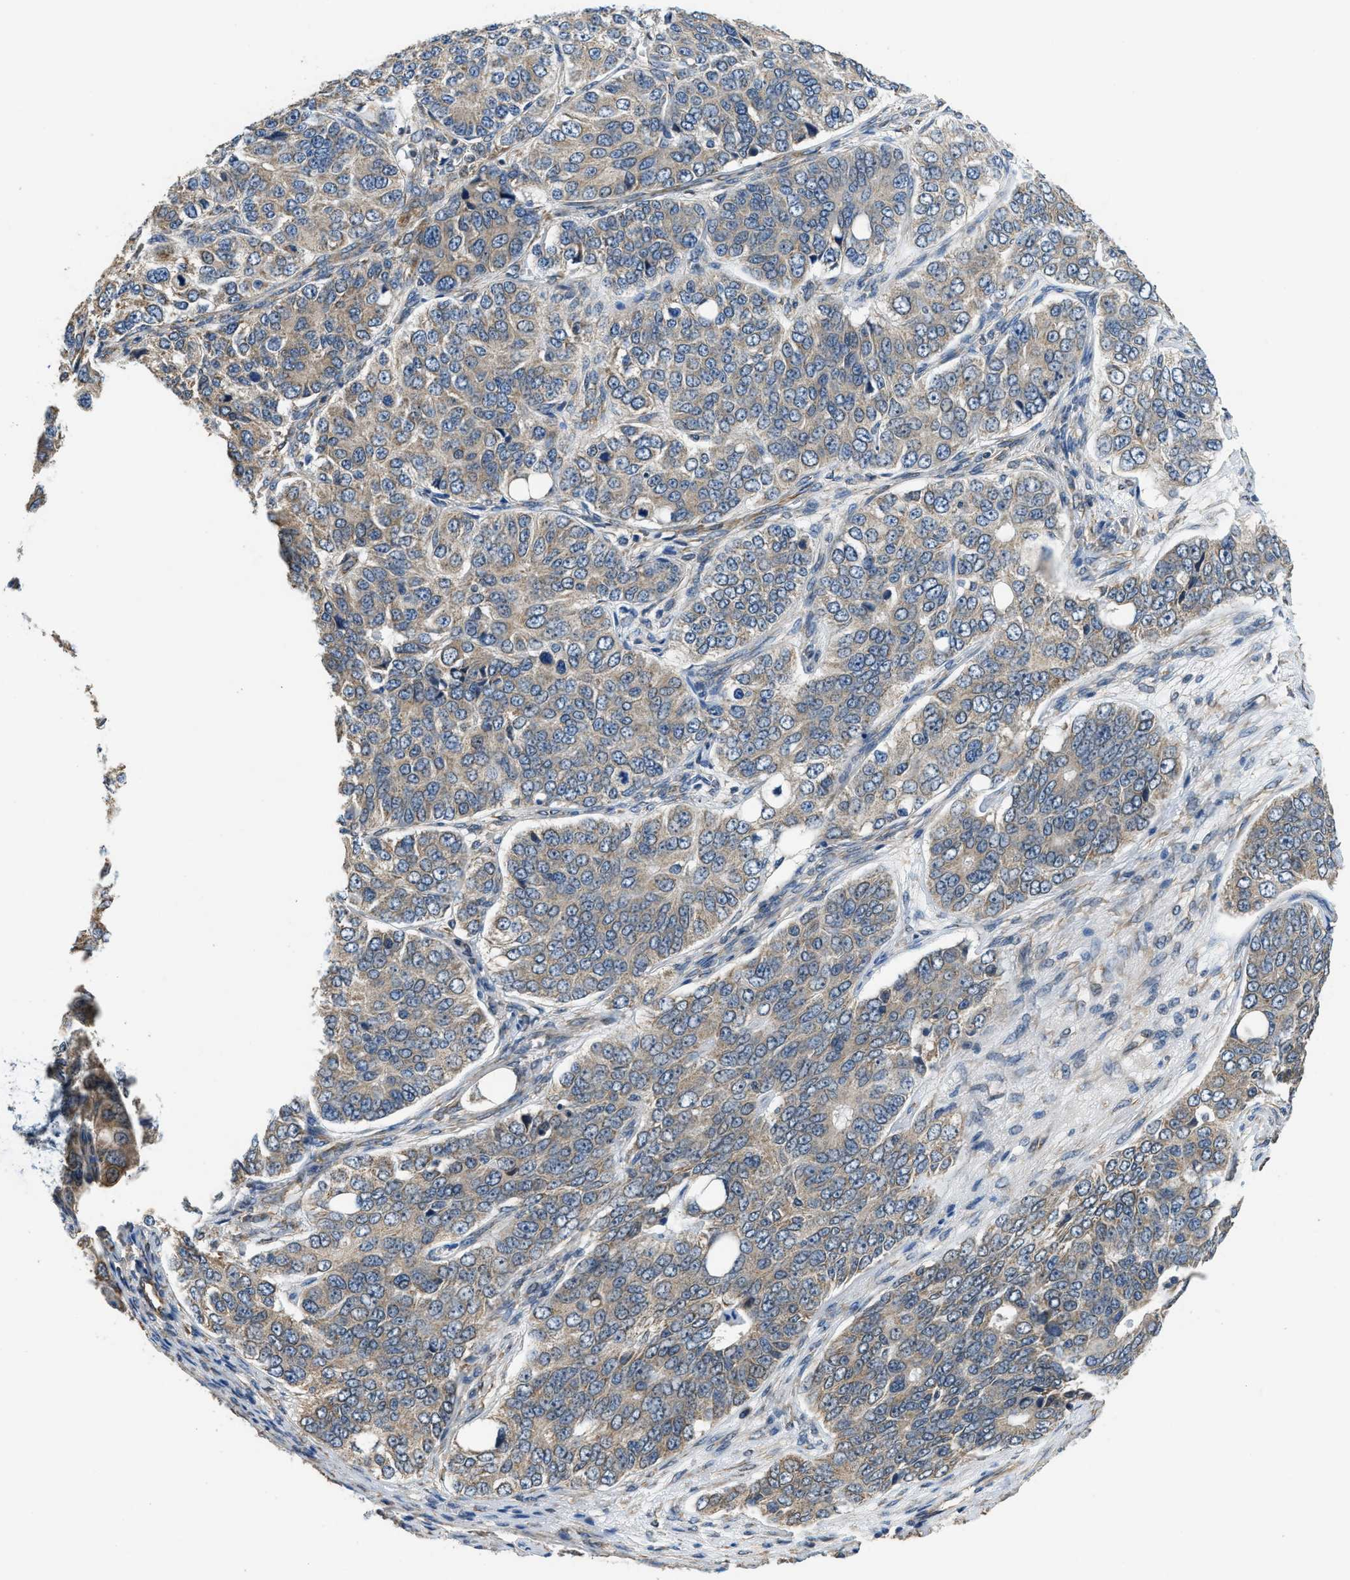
{"staining": {"intensity": "weak", "quantity": ">75%", "location": "cytoplasmic/membranous"}, "tissue": "ovarian cancer", "cell_type": "Tumor cells", "image_type": "cancer", "snomed": [{"axis": "morphology", "description": "Carcinoma, endometroid"}, {"axis": "topography", "description": "Ovary"}], "caption": "Ovarian endometroid carcinoma stained for a protein (brown) displays weak cytoplasmic/membranous positive expression in approximately >75% of tumor cells.", "gene": "SSH2", "patient": {"sex": "female", "age": 51}}